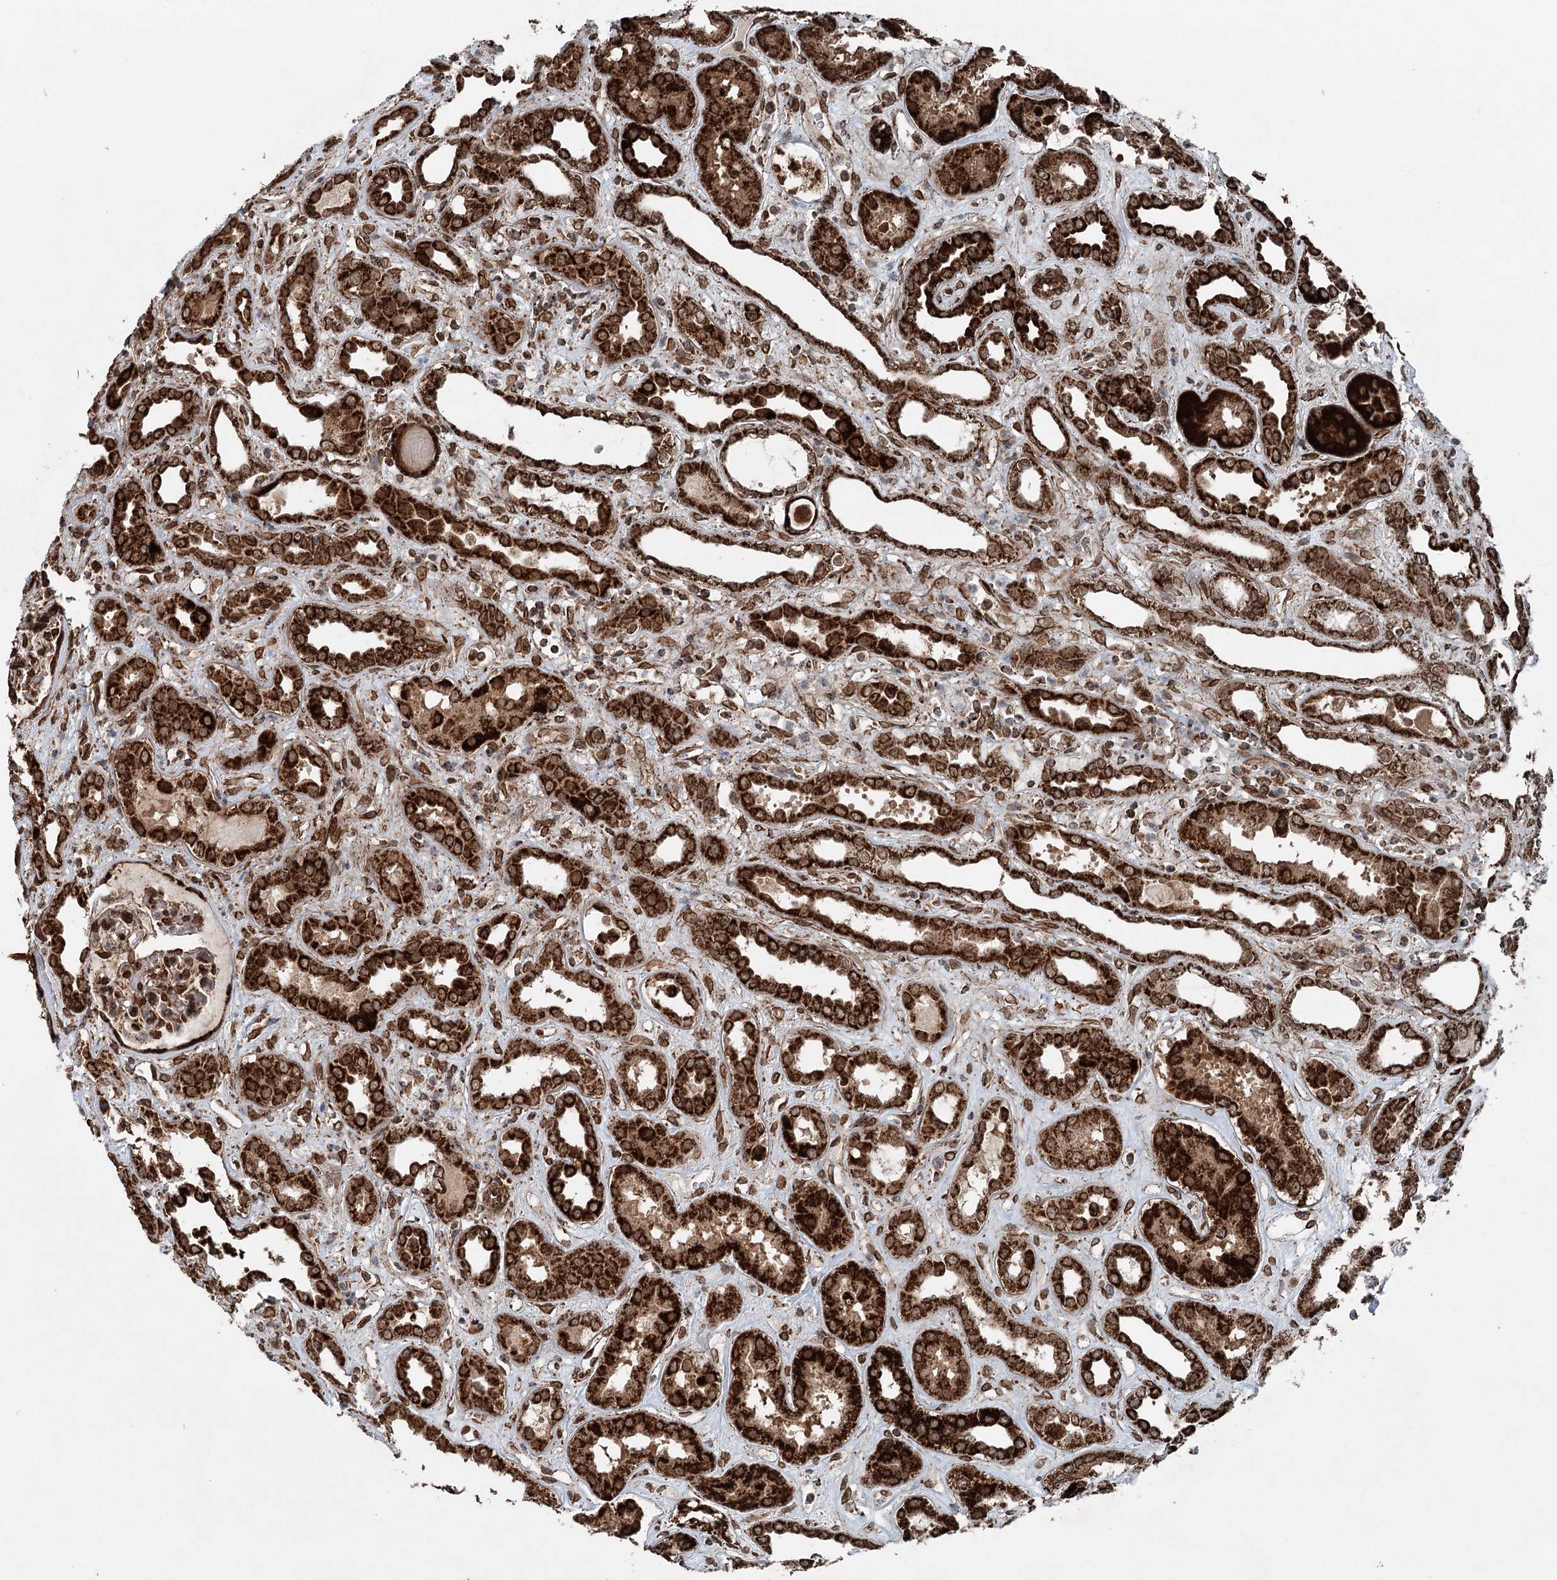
{"staining": {"intensity": "strong", "quantity": "25%-75%", "location": "cytoplasmic/membranous"}, "tissue": "kidney", "cell_type": "Cells in glomeruli", "image_type": "normal", "snomed": [{"axis": "morphology", "description": "Normal tissue, NOS"}, {"axis": "topography", "description": "Kidney"}], "caption": "Immunohistochemistry photomicrograph of benign kidney stained for a protein (brown), which exhibits high levels of strong cytoplasmic/membranous expression in about 25%-75% of cells in glomeruli.", "gene": "BCKDHA", "patient": {"sex": "male", "age": 59}}